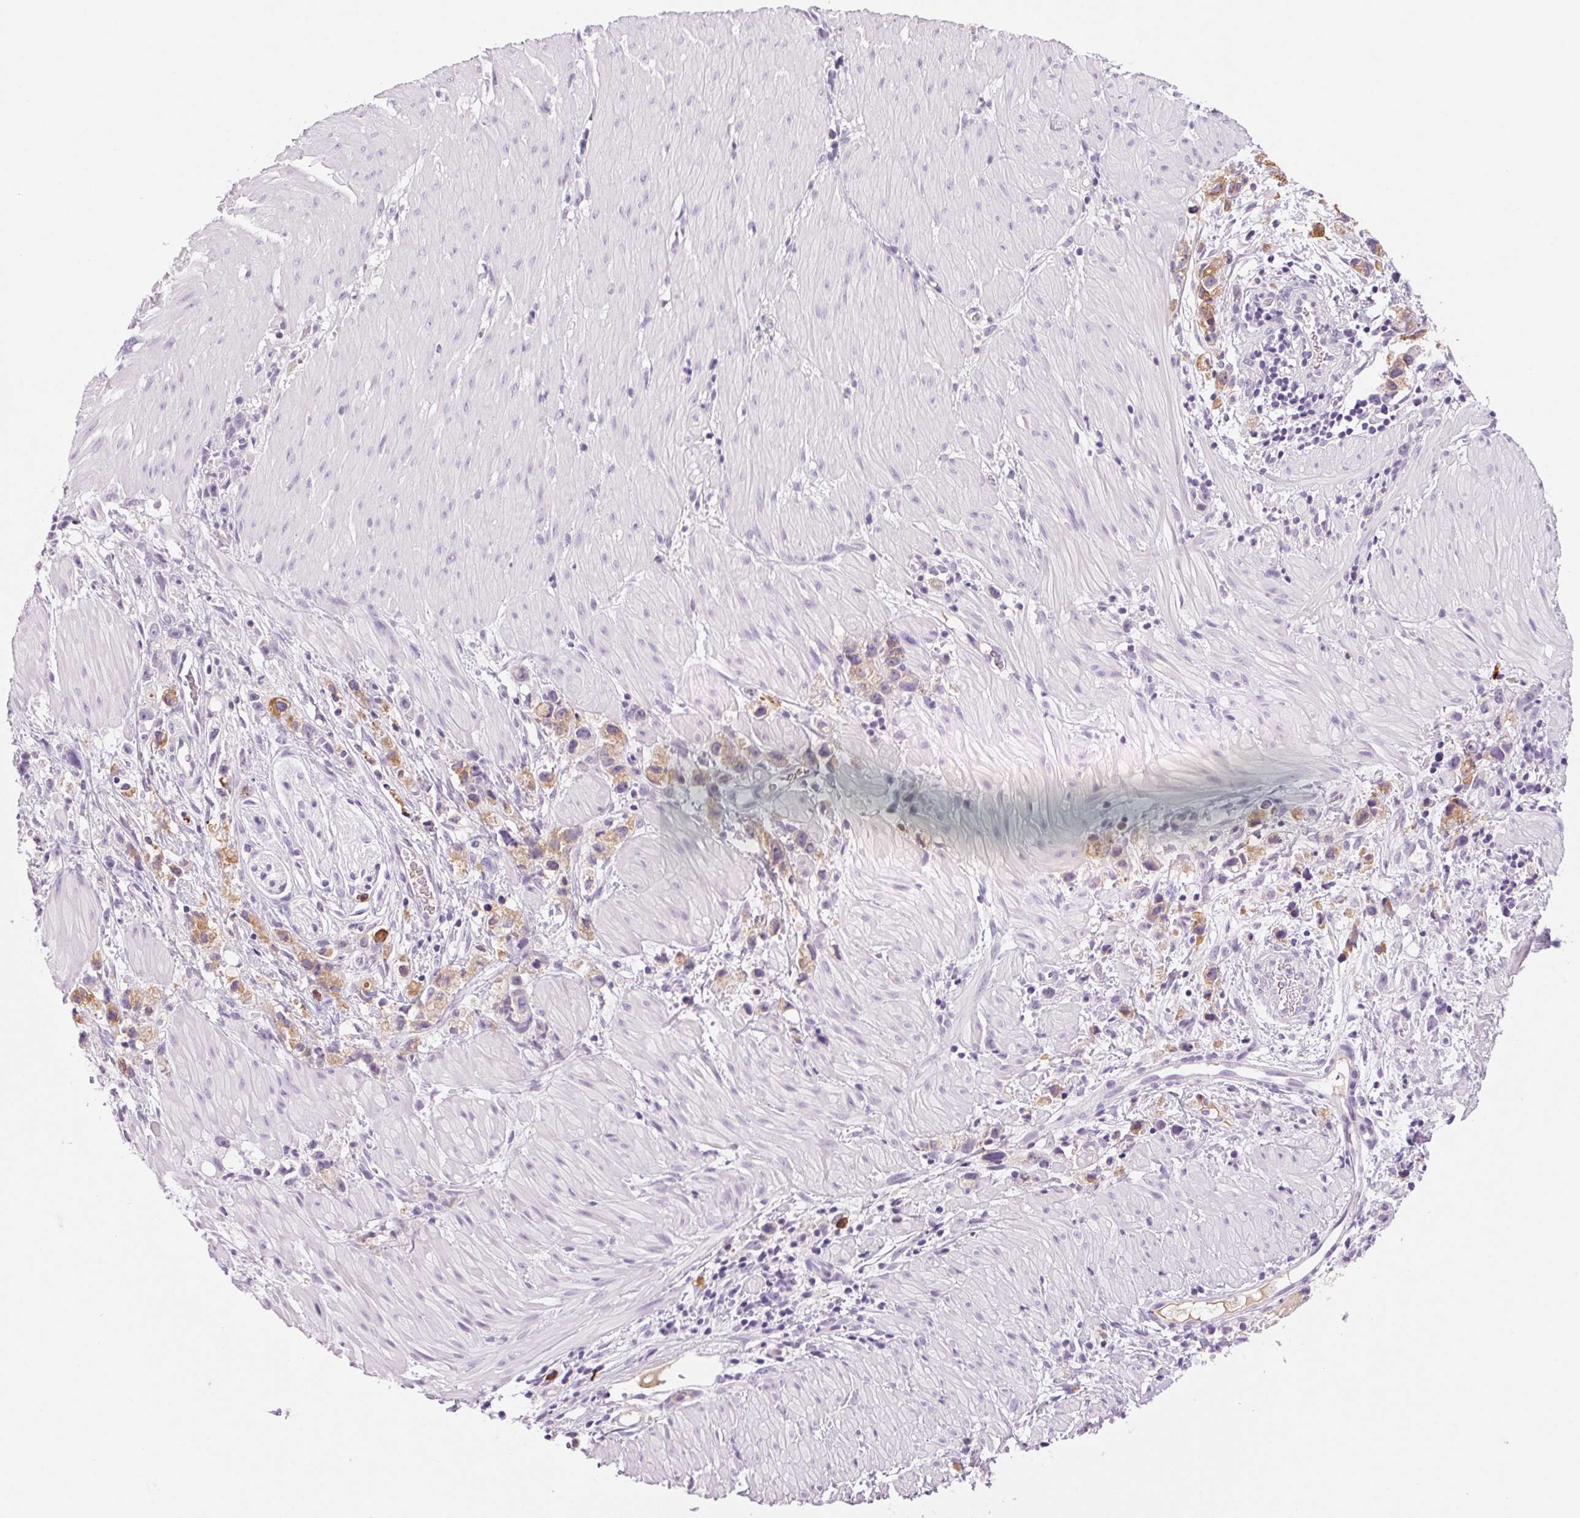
{"staining": {"intensity": "weak", "quantity": "25%-75%", "location": "cytoplasmic/membranous"}, "tissue": "stomach cancer", "cell_type": "Tumor cells", "image_type": "cancer", "snomed": [{"axis": "morphology", "description": "Adenocarcinoma, NOS"}, {"axis": "topography", "description": "Stomach"}], "caption": "The histopathology image exhibits immunohistochemical staining of stomach adenocarcinoma. There is weak cytoplasmic/membranous expression is appreciated in approximately 25%-75% of tumor cells.", "gene": "IFIT1B", "patient": {"sex": "female", "age": 59}}